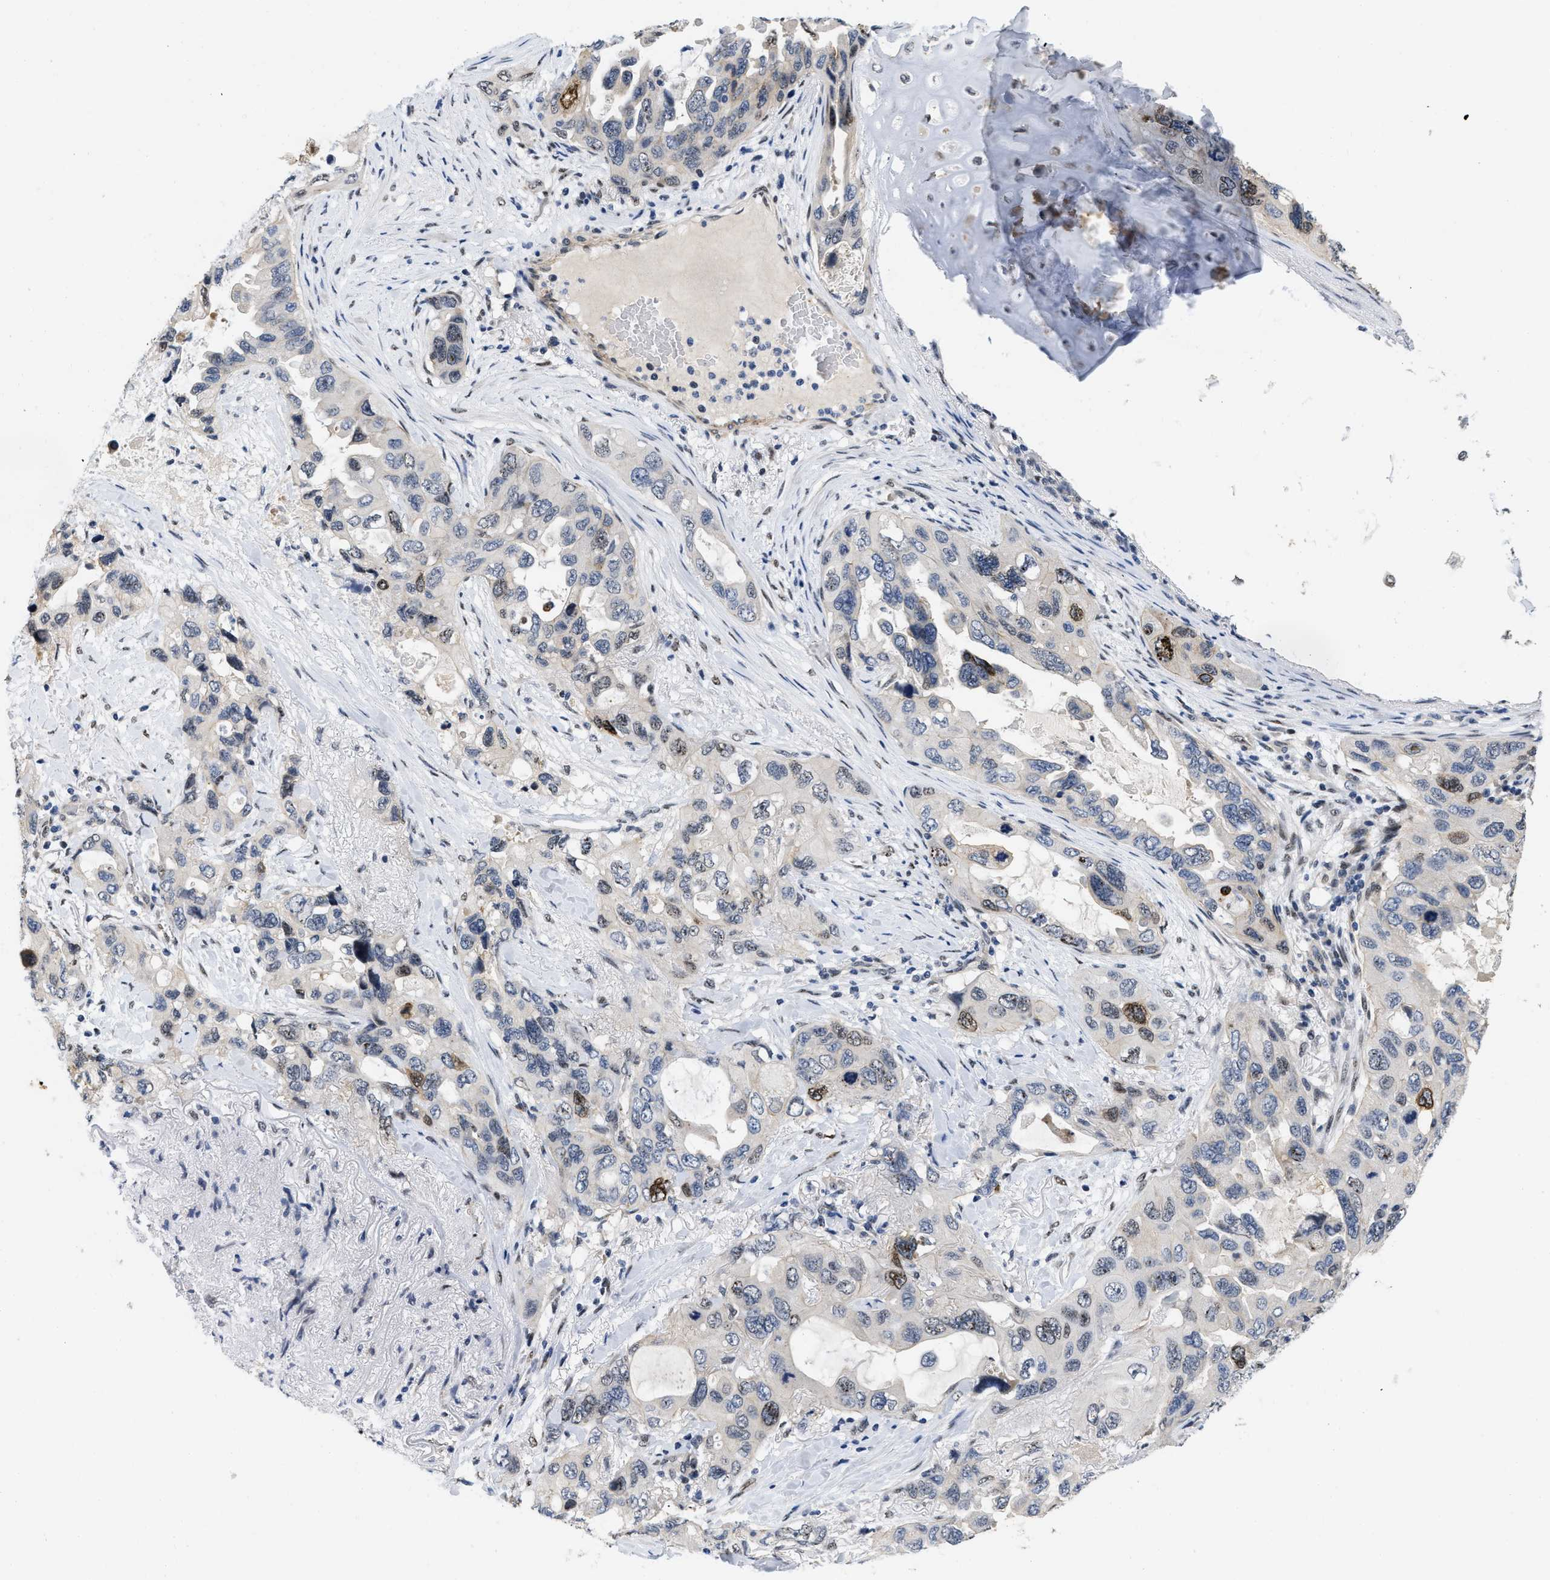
{"staining": {"intensity": "moderate", "quantity": "<25%", "location": "nuclear"}, "tissue": "lung cancer", "cell_type": "Tumor cells", "image_type": "cancer", "snomed": [{"axis": "morphology", "description": "Squamous cell carcinoma, NOS"}, {"axis": "topography", "description": "Lung"}], "caption": "About <25% of tumor cells in lung squamous cell carcinoma demonstrate moderate nuclear protein staining as visualized by brown immunohistochemical staining.", "gene": "VIP", "patient": {"sex": "female", "age": 73}}